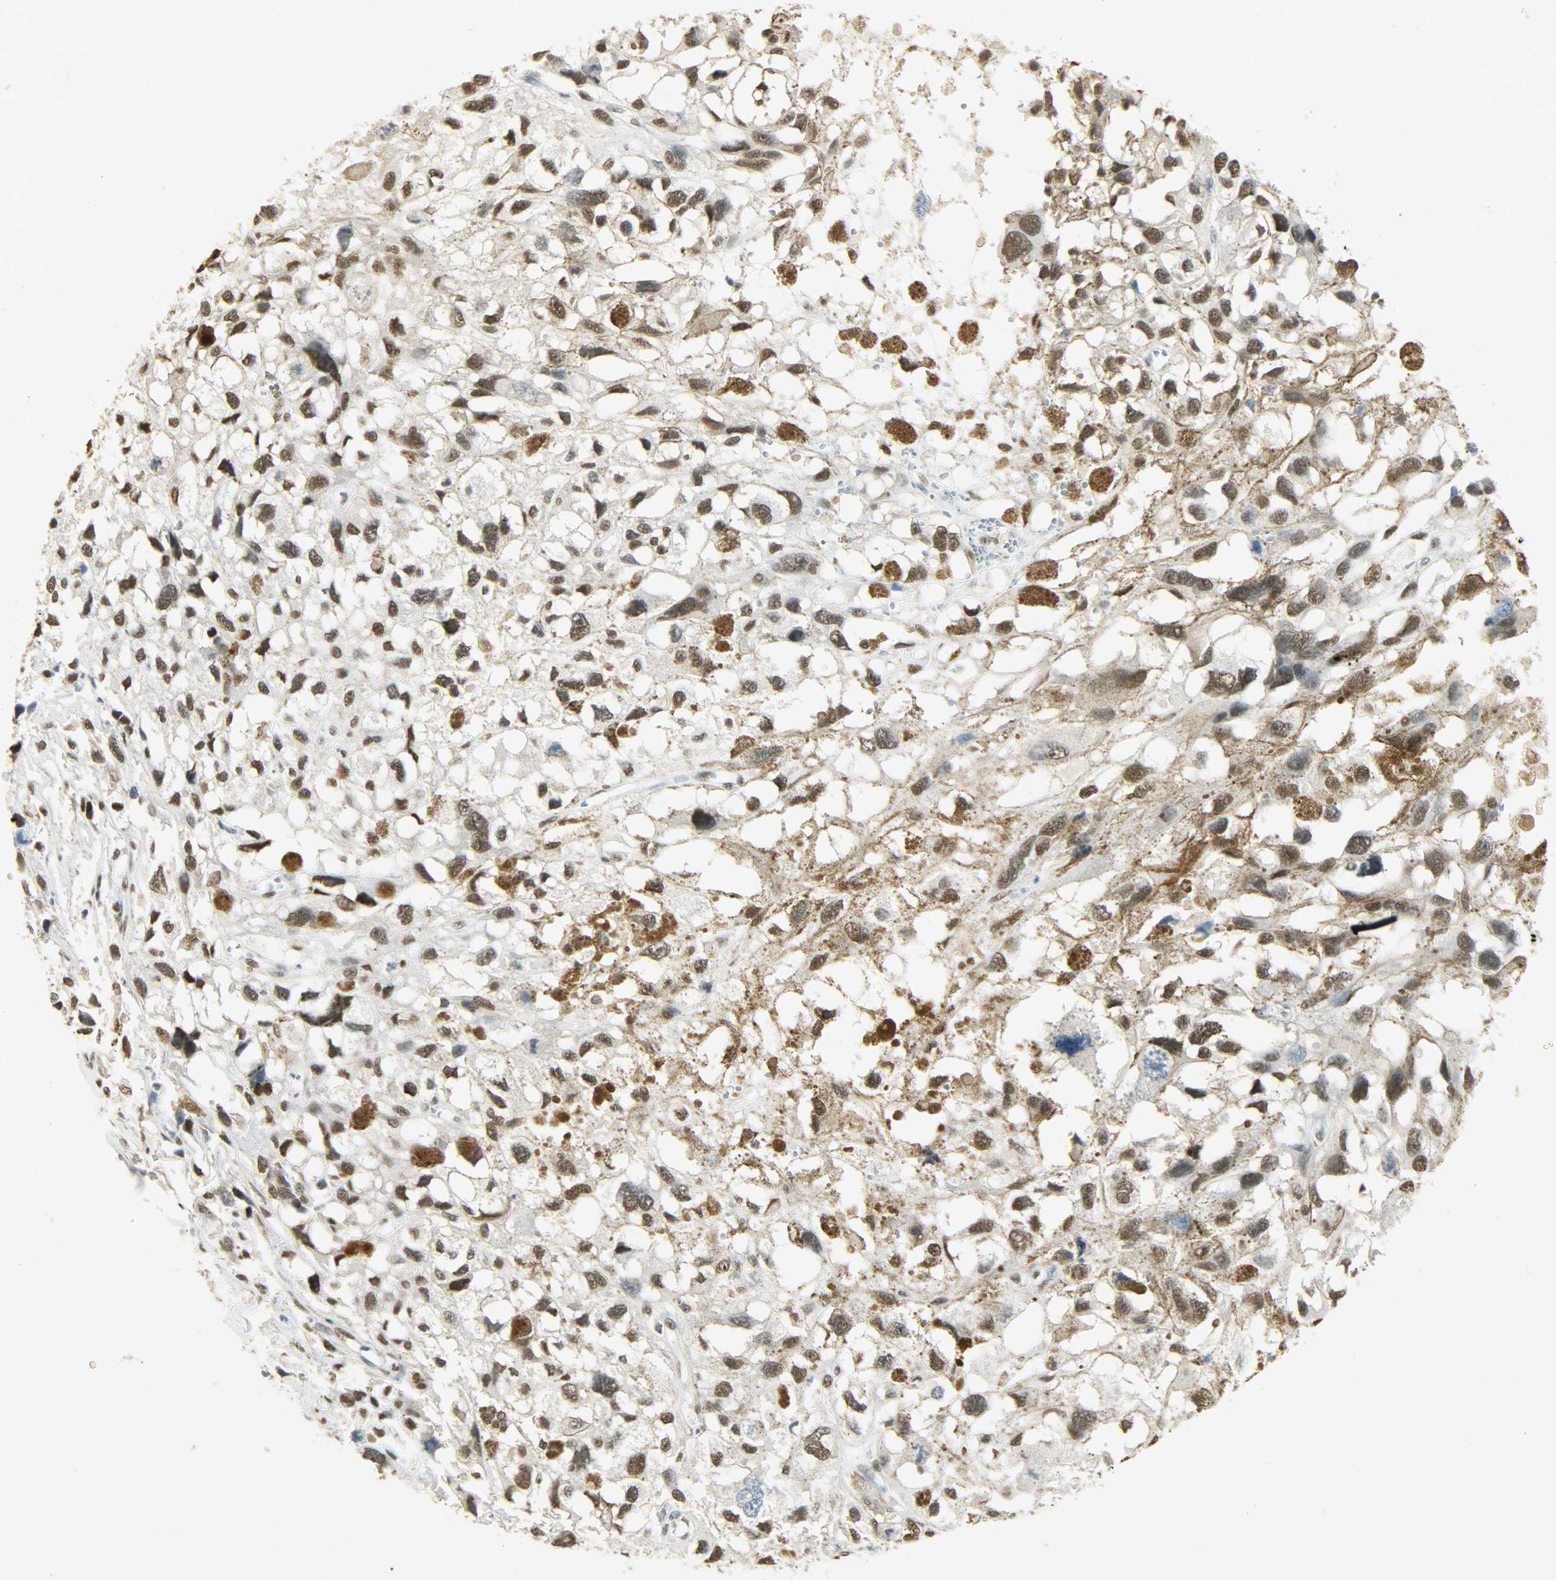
{"staining": {"intensity": "strong", "quantity": ">75%", "location": "nuclear"}, "tissue": "melanoma", "cell_type": "Tumor cells", "image_type": "cancer", "snomed": [{"axis": "morphology", "description": "Malignant melanoma, Metastatic site"}, {"axis": "topography", "description": "Lymph node"}], "caption": "Brown immunohistochemical staining in human malignant melanoma (metastatic site) displays strong nuclear staining in approximately >75% of tumor cells.", "gene": "NGFR", "patient": {"sex": "male", "age": 59}}